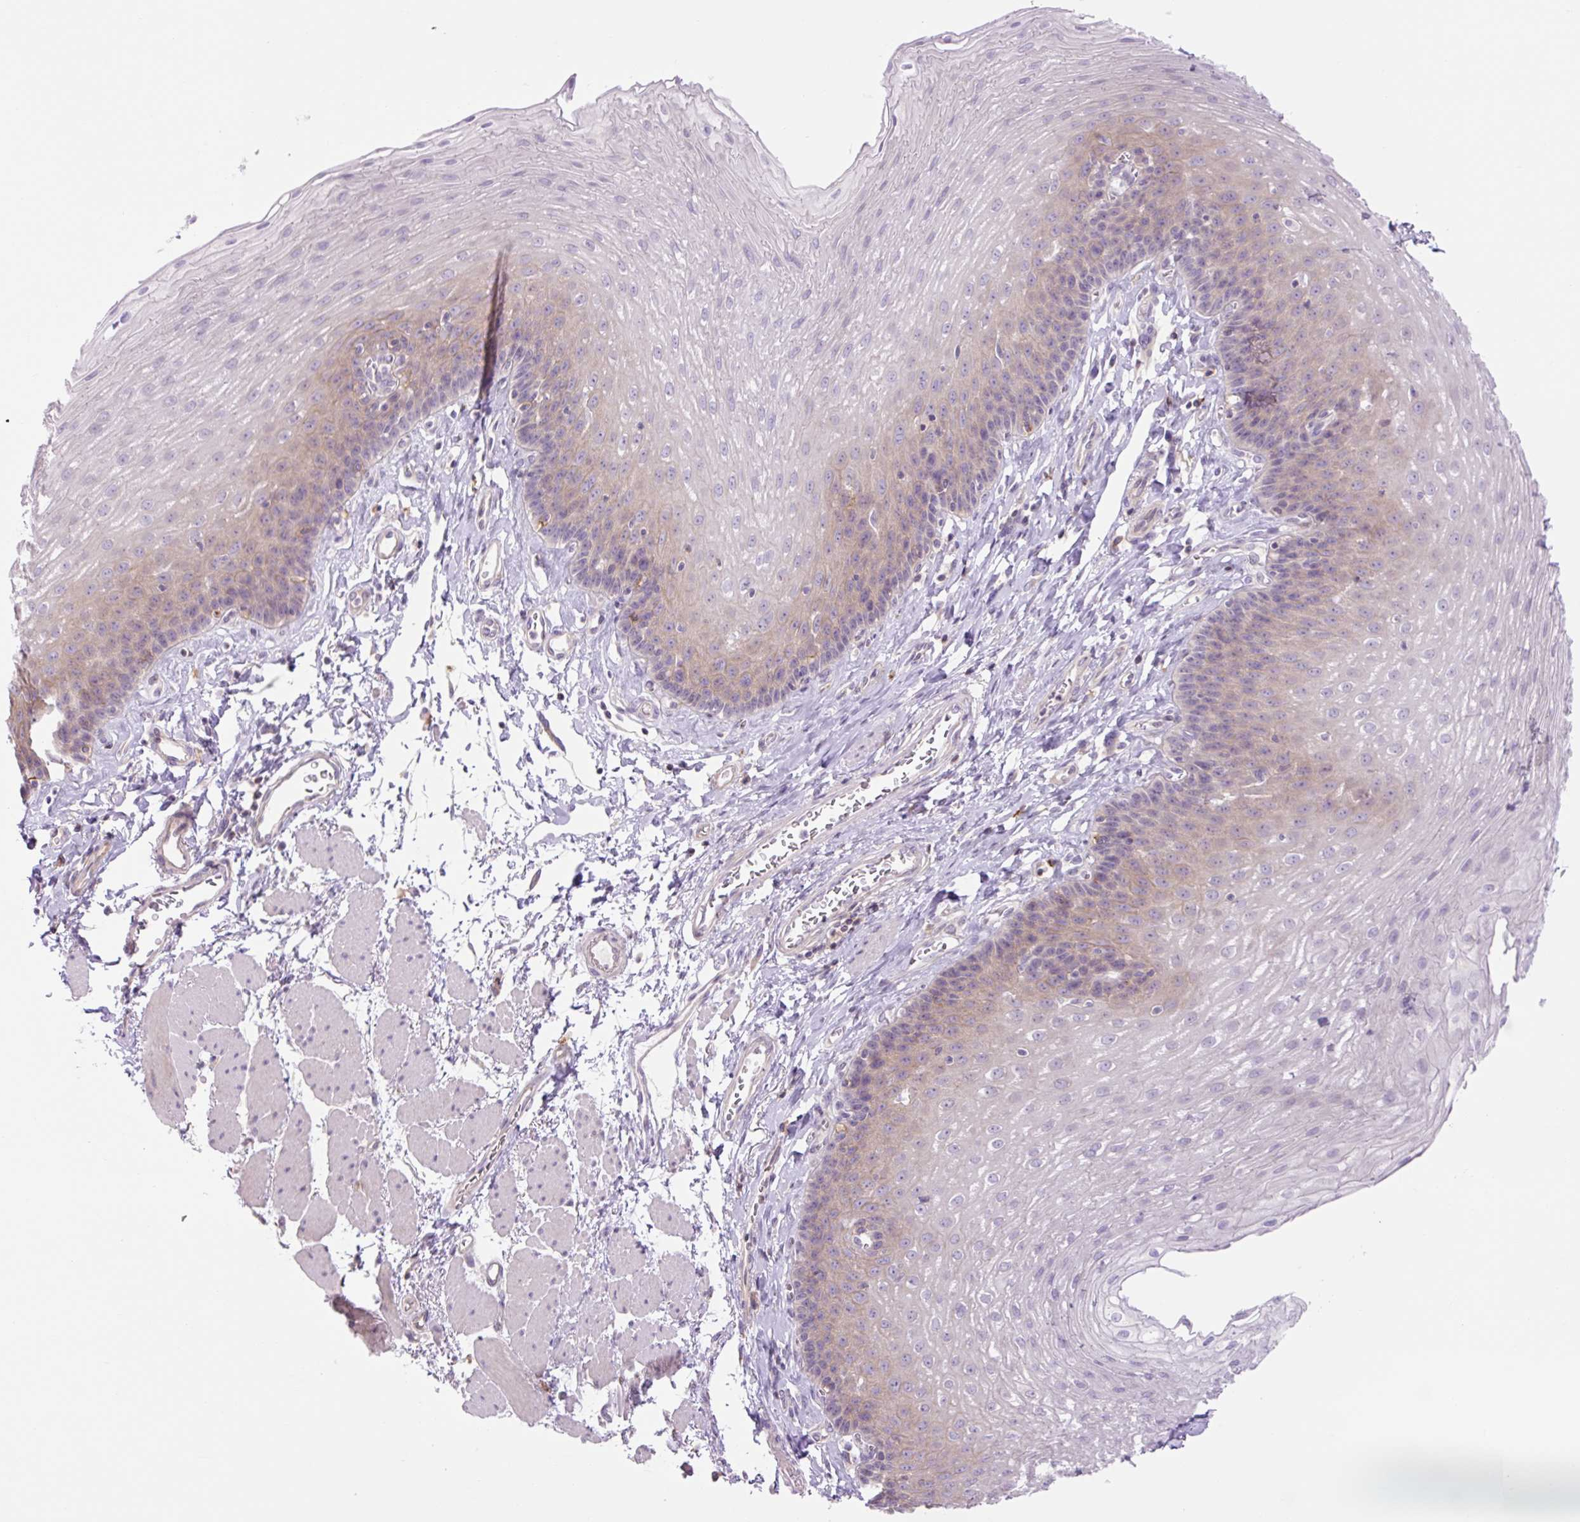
{"staining": {"intensity": "weak", "quantity": "<25%", "location": "cytoplasmic/membranous"}, "tissue": "esophagus", "cell_type": "Squamous epithelial cells", "image_type": "normal", "snomed": [{"axis": "morphology", "description": "Normal tissue, NOS"}, {"axis": "topography", "description": "Esophagus"}], "caption": "The micrograph demonstrates no staining of squamous epithelial cells in benign esophagus.", "gene": "GRID2", "patient": {"sex": "female", "age": 81}}